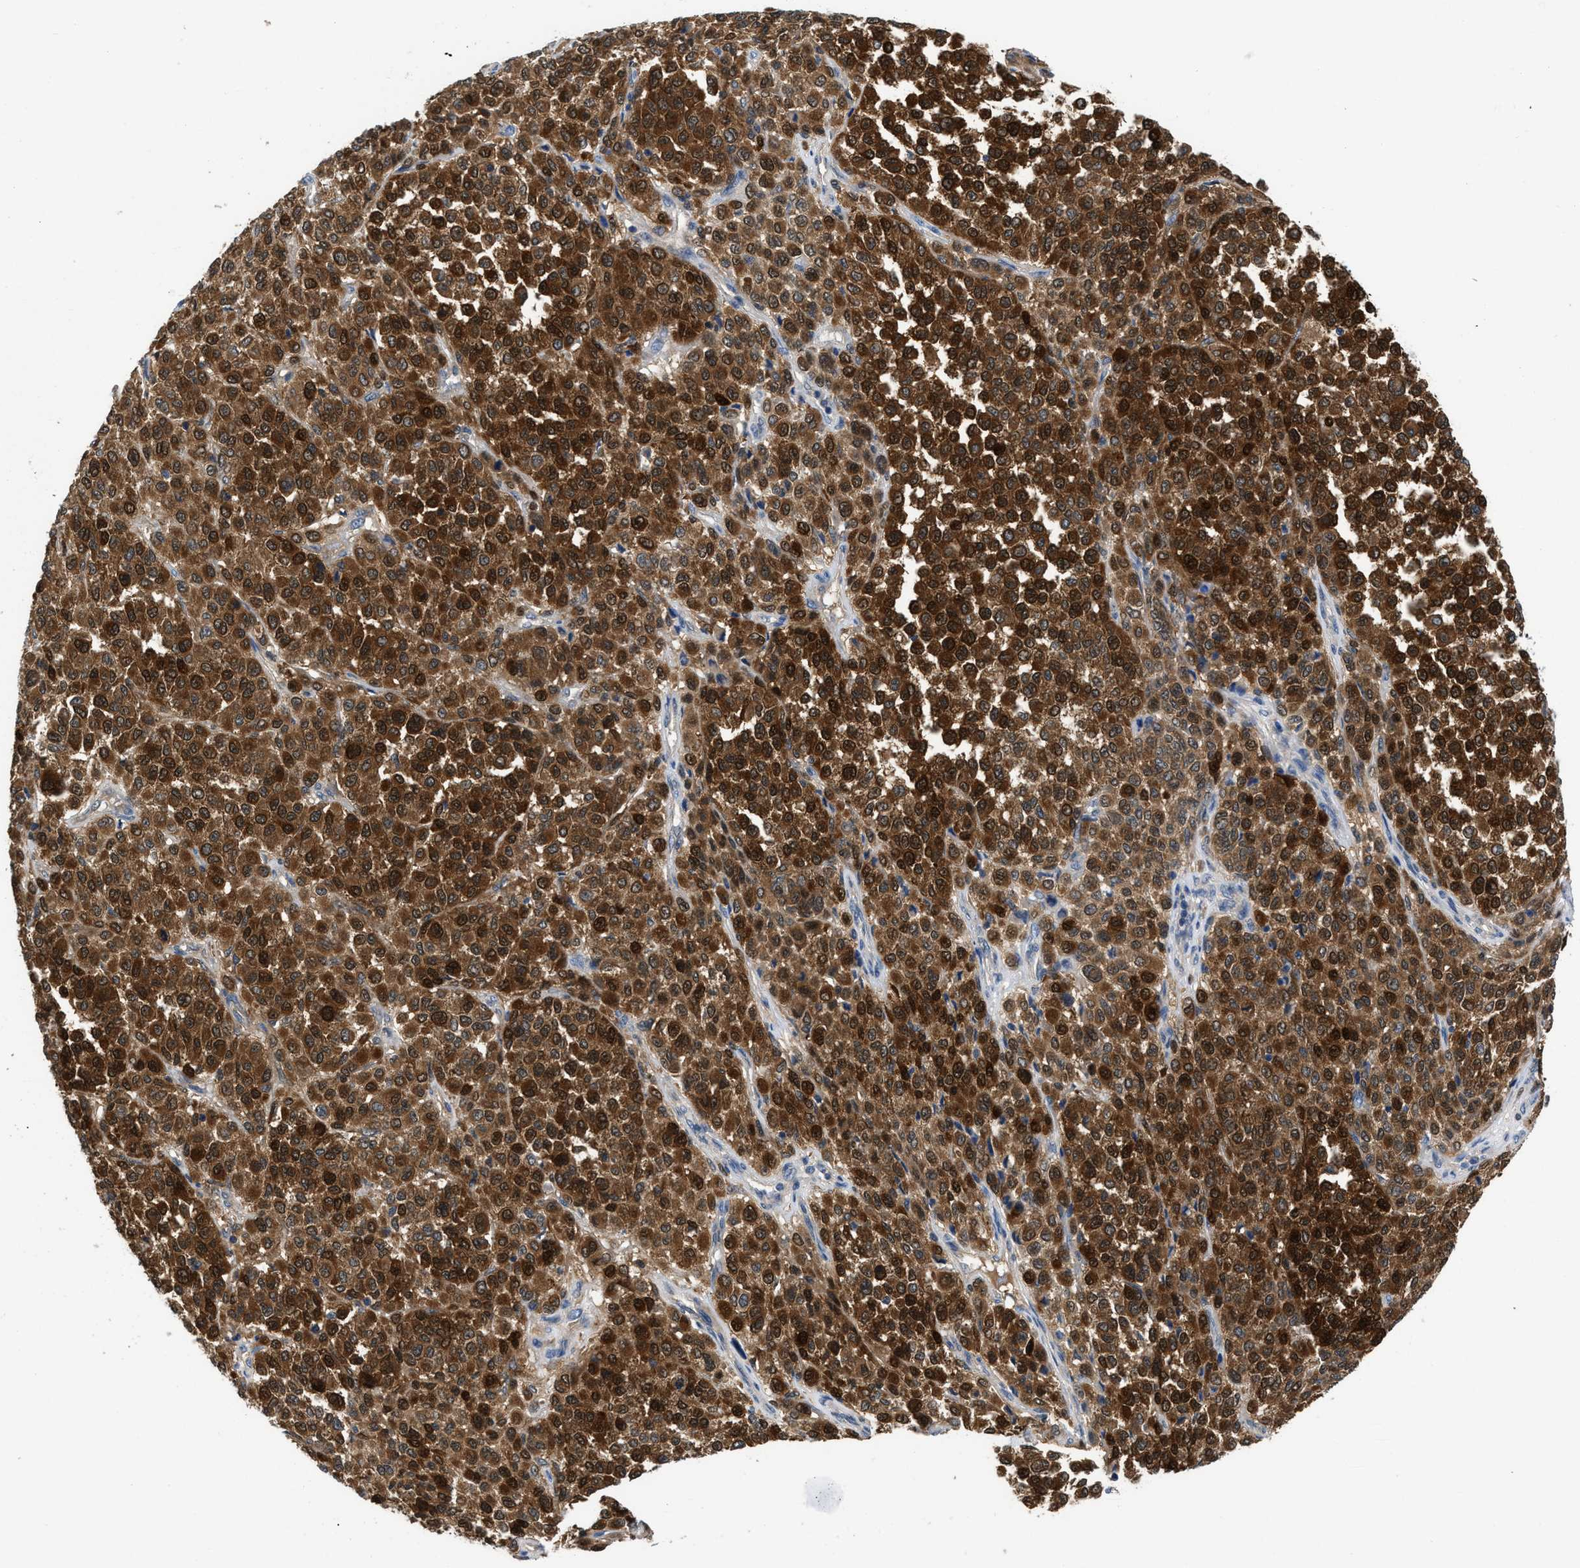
{"staining": {"intensity": "strong", "quantity": ">75%", "location": "cytoplasmic/membranous,nuclear"}, "tissue": "melanoma", "cell_type": "Tumor cells", "image_type": "cancer", "snomed": [{"axis": "morphology", "description": "Malignant melanoma, Metastatic site"}, {"axis": "topography", "description": "Pancreas"}], "caption": "DAB immunohistochemical staining of human malignant melanoma (metastatic site) exhibits strong cytoplasmic/membranous and nuclear protein staining in approximately >75% of tumor cells. (Brightfield microscopy of DAB IHC at high magnification).", "gene": "CBR1", "patient": {"sex": "female", "age": 30}}